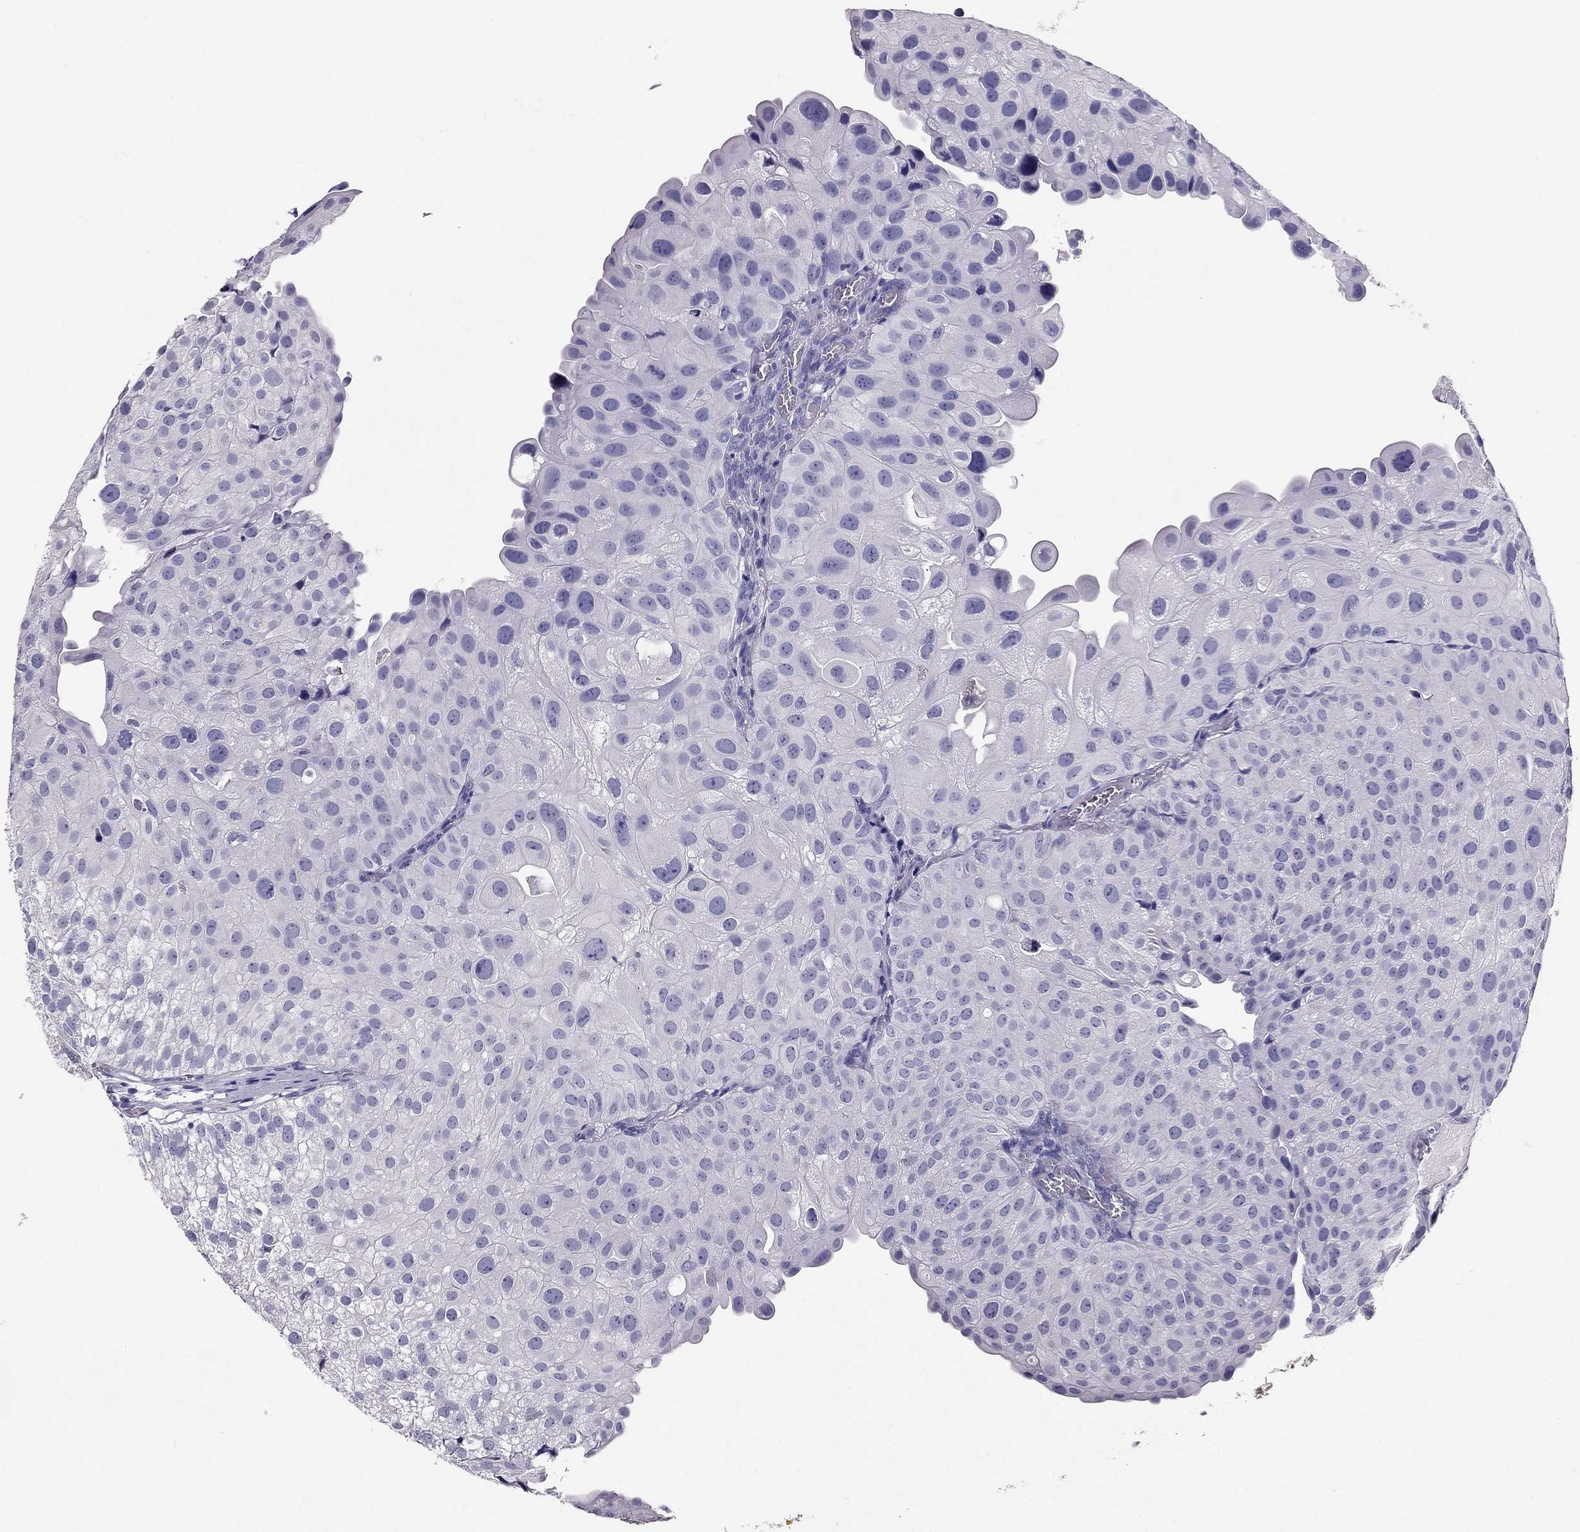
{"staining": {"intensity": "negative", "quantity": "none", "location": "none"}, "tissue": "urothelial cancer", "cell_type": "Tumor cells", "image_type": "cancer", "snomed": [{"axis": "morphology", "description": "Urothelial carcinoma, Low grade"}, {"axis": "topography", "description": "Urinary bladder"}], "caption": "This micrograph is of urothelial carcinoma (low-grade) stained with IHC to label a protein in brown with the nuclei are counter-stained blue. There is no expression in tumor cells.", "gene": "PDE6A", "patient": {"sex": "female", "age": 78}}